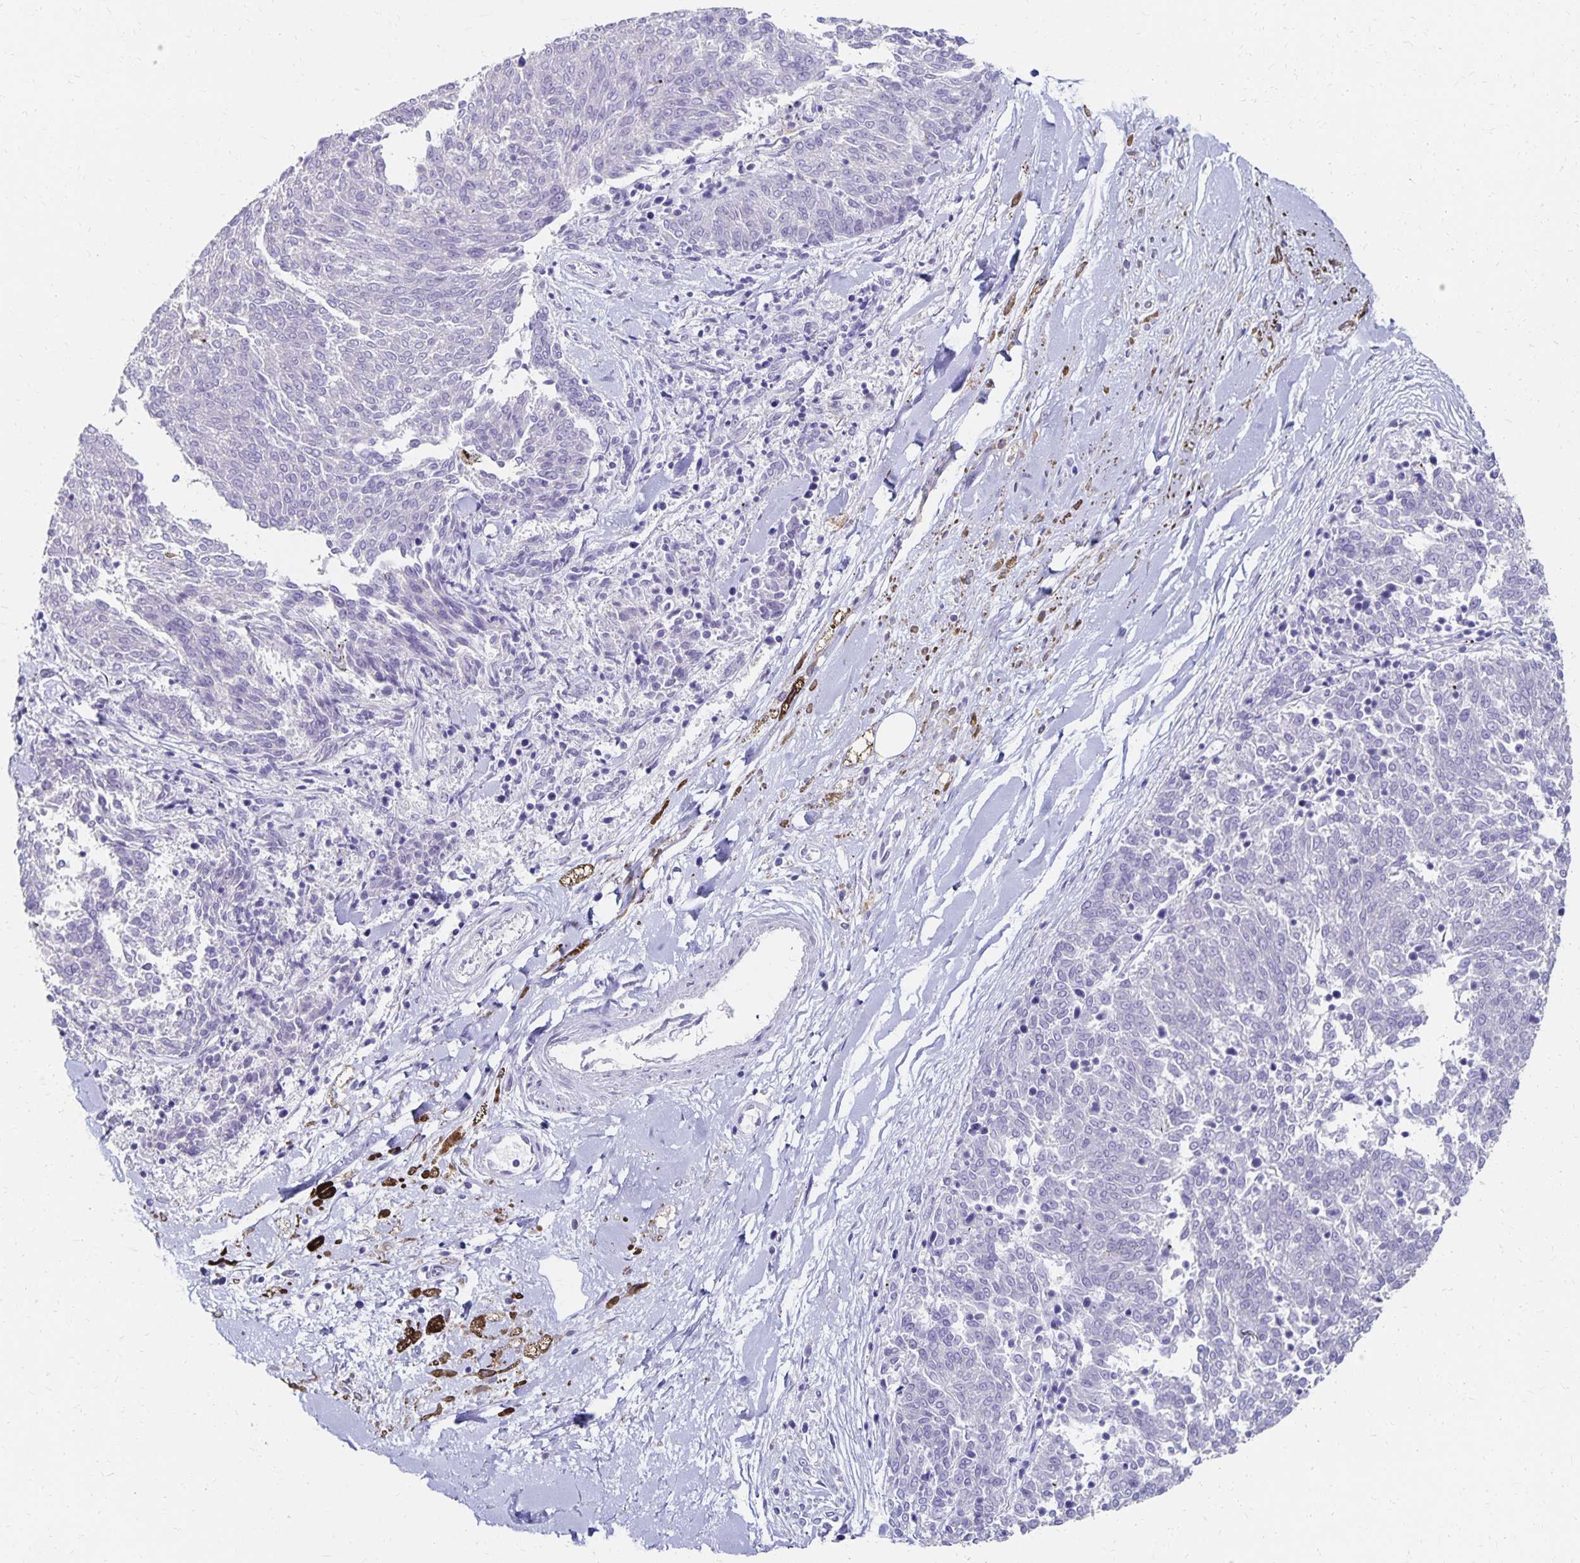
{"staining": {"intensity": "negative", "quantity": "none", "location": "none"}, "tissue": "melanoma", "cell_type": "Tumor cells", "image_type": "cancer", "snomed": [{"axis": "morphology", "description": "Malignant melanoma, NOS"}, {"axis": "topography", "description": "Skin"}], "caption": "DAB immunohistochemical staining of human malignant melanoma shows no significant positivity in tumor cells.", "gene": "DYNLT4", "patient": {"sex": "female", "age": 72}}